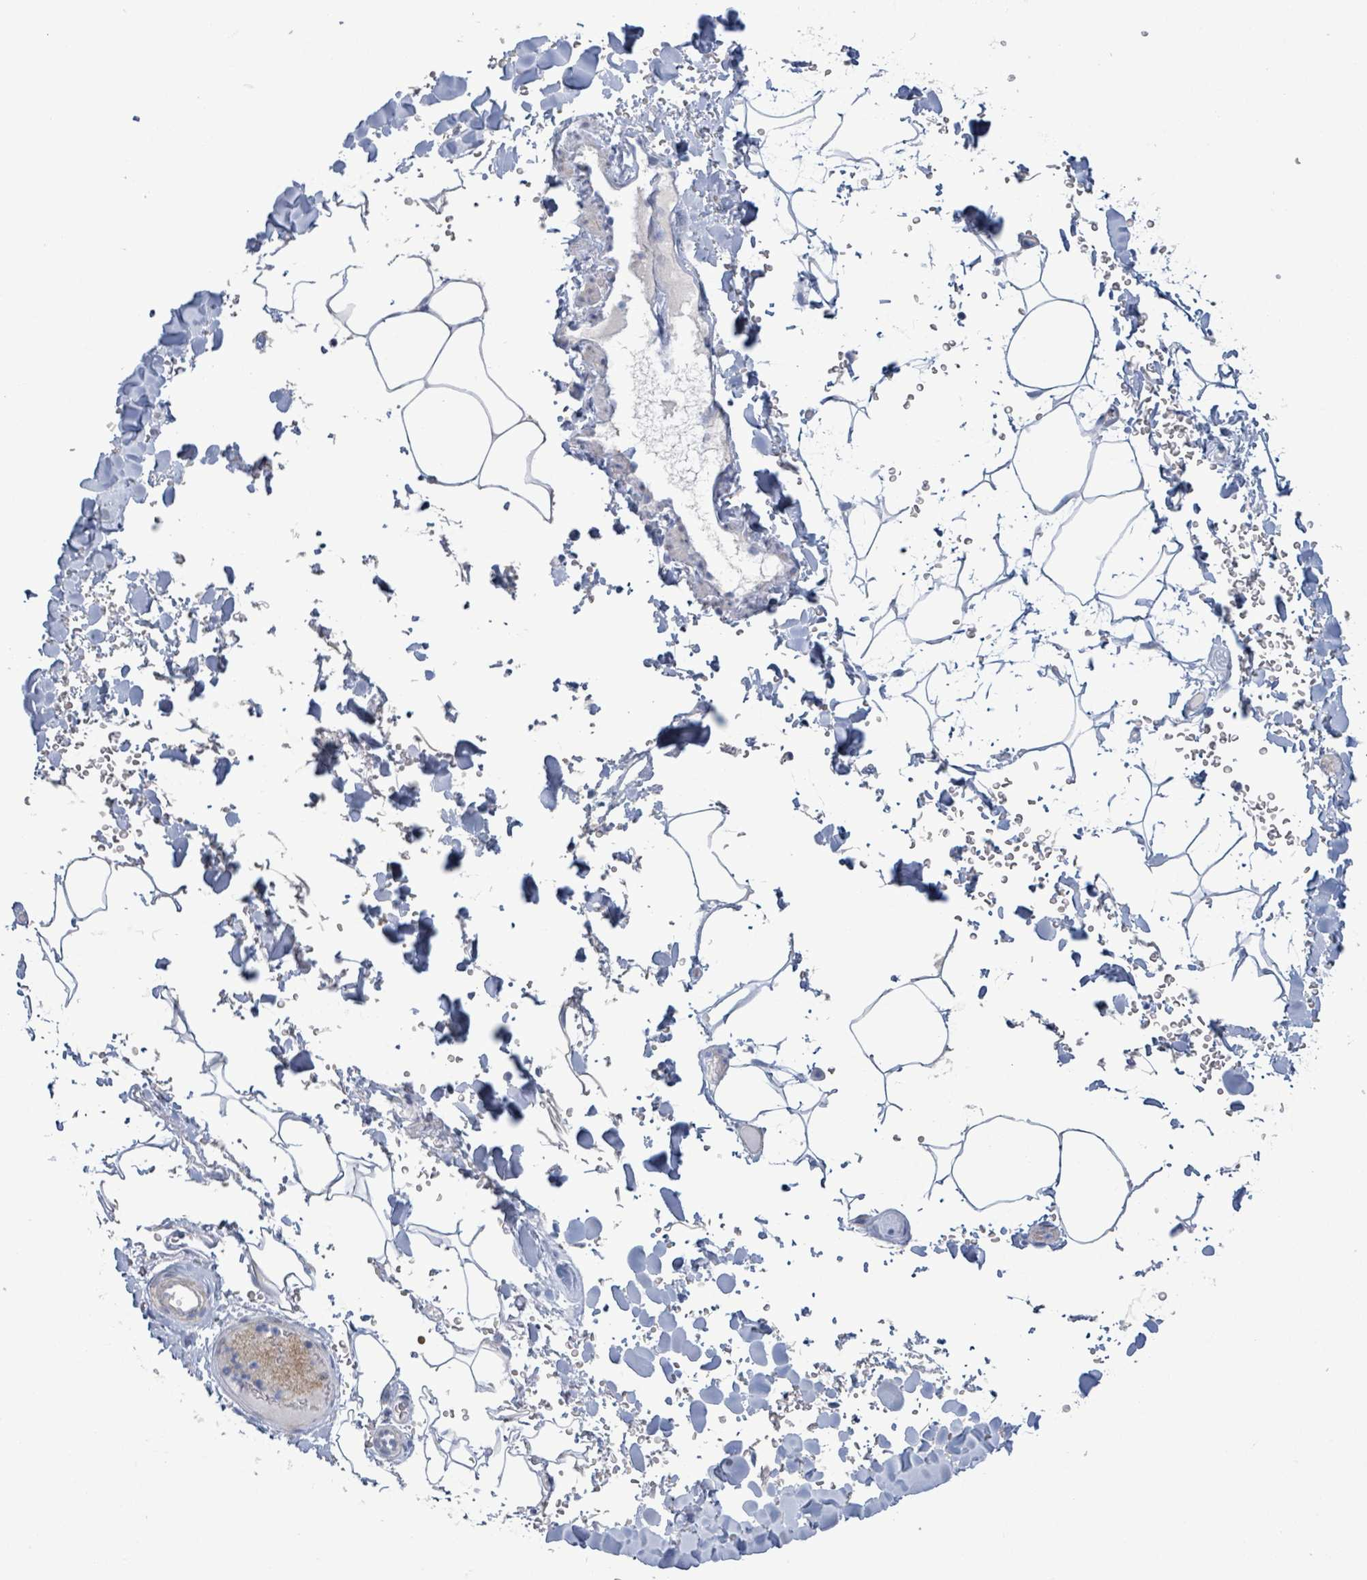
{"staining": {"intensity": "negative", "quantity": "none", "location": "none"}, "tissue": "adipose tissue", "cell_type": "Adipocytes", "image_type": "normal", "snomed": [{"axis": "morphology", "description": "Normal tissue, NOS"}, {"axis": "topography", "description": "Rectum"}, {"axis": "topography", "description": "Peripheral nerve tissue"}], "caption": "This is a histopathology image of IHC staining of benign adipose tissue, which shows no positivity in adipocytes. (Stains: DAB (3,3'-diaminobenzidine) immunohistochemistry with hematoxylin counter stain, Microscopy: brightfield microscopy at high magnification).", "gene": "PKLR", "patient": {"sex": "female", "age": 69}}